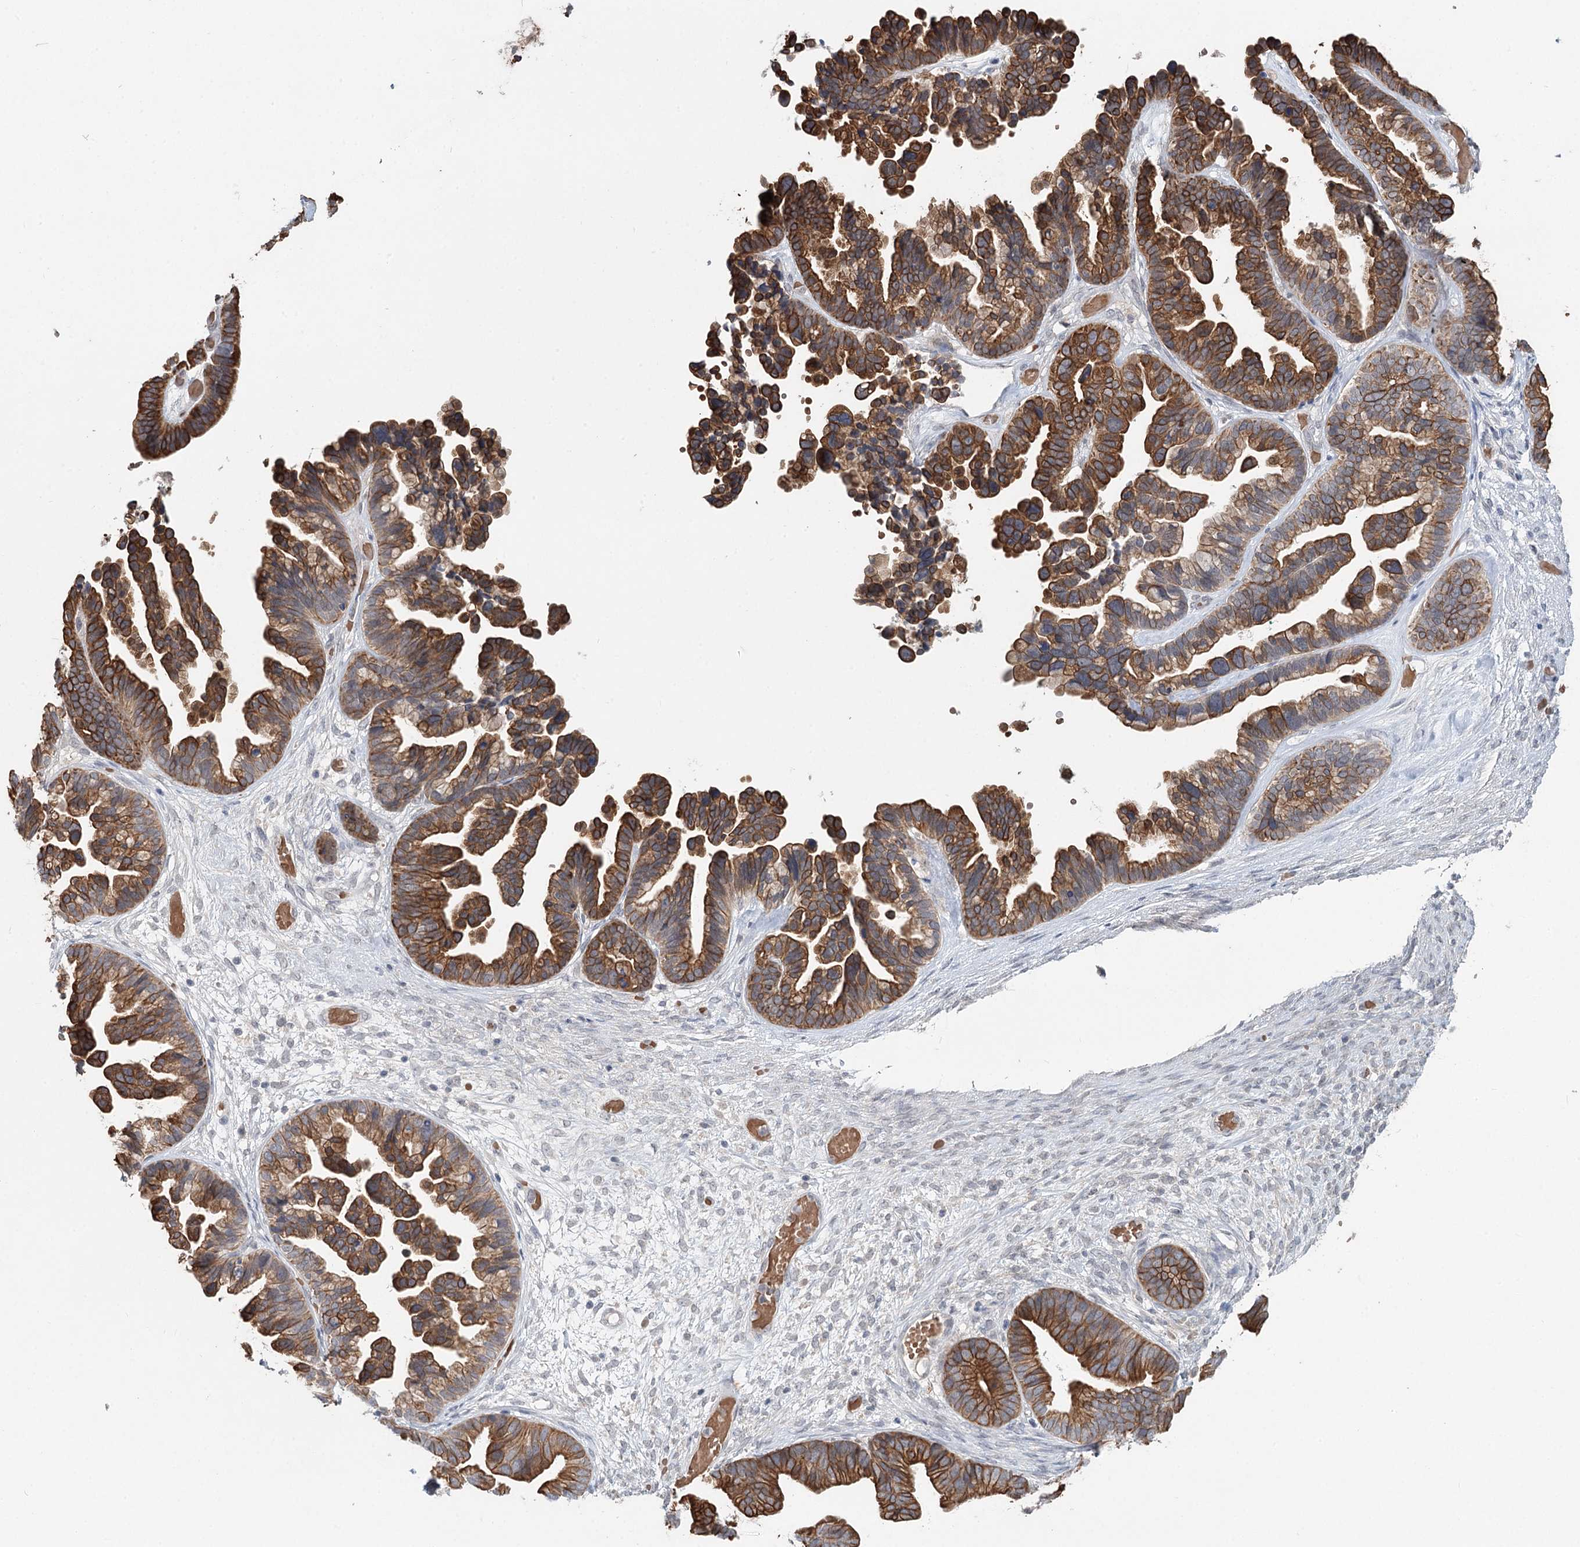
{"staining": {"intensity": "strong", "quantity": ">75%", "location": "cytoplasmic/membranous"}, "tissue": "ovarian cancer", "cell_type": "Tumor cells", "image_type": "cancer", "snomed": [{"axis": "morphology", "description": "Cystadenocarcinoma, serous, NOS"}, {"axis": "topography", "description": "Ovary"}], "caption": "A high-resolution photomicrograph shows IHC staining of ovarian cancer, which reveals strong cytoplasmic/membranous expression in about >75% of tumor cells. (Brightfield microscopy of DAB IHC at high magnification).", "gene": "FBXO7", "patient": {"sex": "female", "age": 56}}